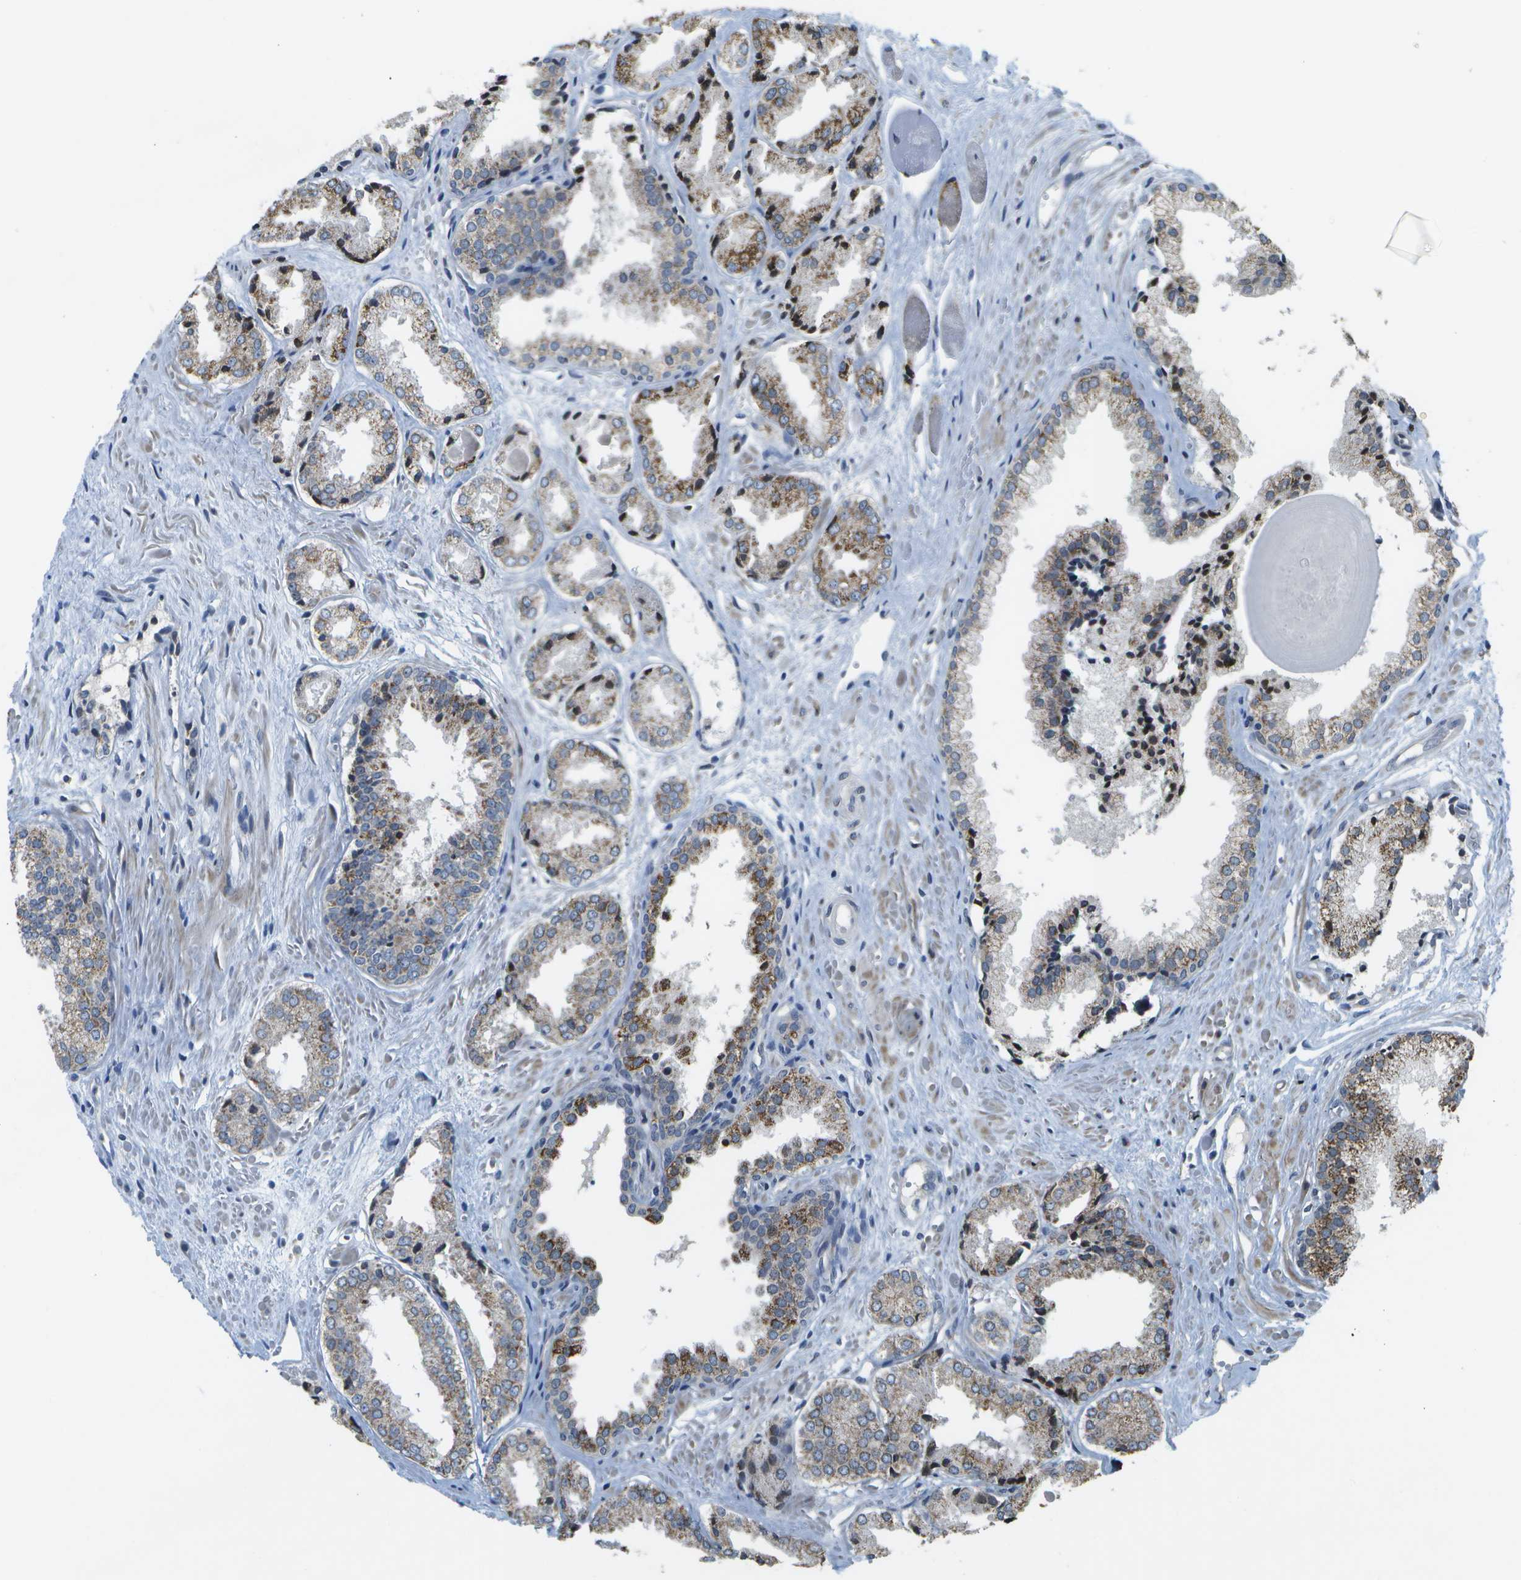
{"staining": {"intensity": "moderate", "quantity": ">75%", "location": "cytoplasmic/membranous"}, "tissue": "prostate cancer", "cell_type": "Tumor cells", "image_type": "cancer", "snomed": [{"axis": "morphology", "description": "Adenocarcinoma, Low grade"}, {"axis": "topography", "description": "Prostate"}], "caption": "Human adenocarcinoma (low-grade) (prostate) stained for a protein (brown) exhibits moderate cytoplasmic/membranous positive staining in approximately >75% of tumor cells.", "gene": "HADHA", "patient": {"sex": "male", "age": 57}}